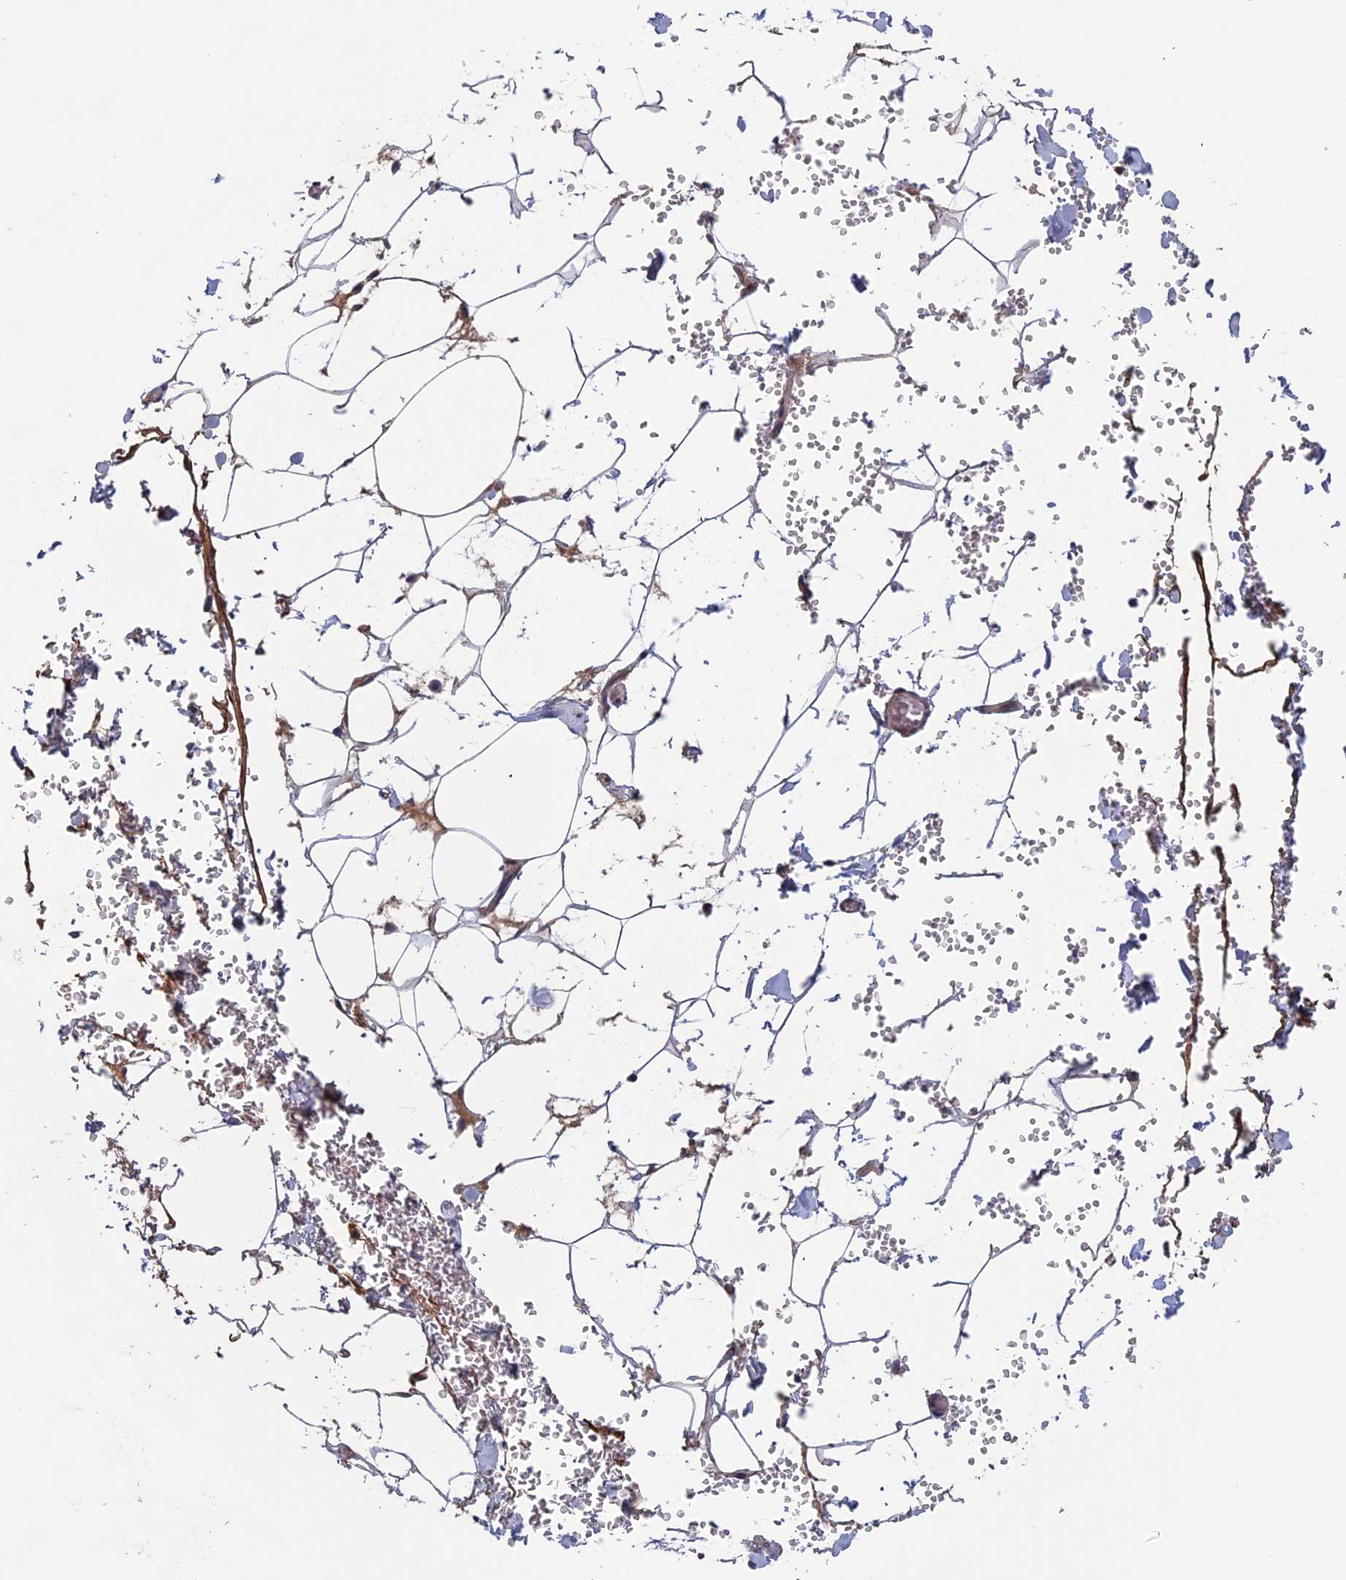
{"staining": {"intensity": "moderate", "quantity": ">75%", "location": "cytoplasmic/membranous"}, "tissue": "adipose tissue", "cell_type": "Adipocytes", "image_type": "normal", "snomed": [{"axis": "morphology", "description": "Normal tissue, NOS"}, {"axis": "topography", "description": "Gallbladder"}, {"axis": "topography", "description": "Peripheral nerve tissue"}], "caption": "IHC (DAB) staining of unremarkable adipose tissue shows moderate cytoplasmic/membranous protein expression in about >75% of adipocytes. (Brightfield microscopy of DAB IHC at high magnification).", "gene": "FADS1", "patient": {"sex": "male", "age": 38}}